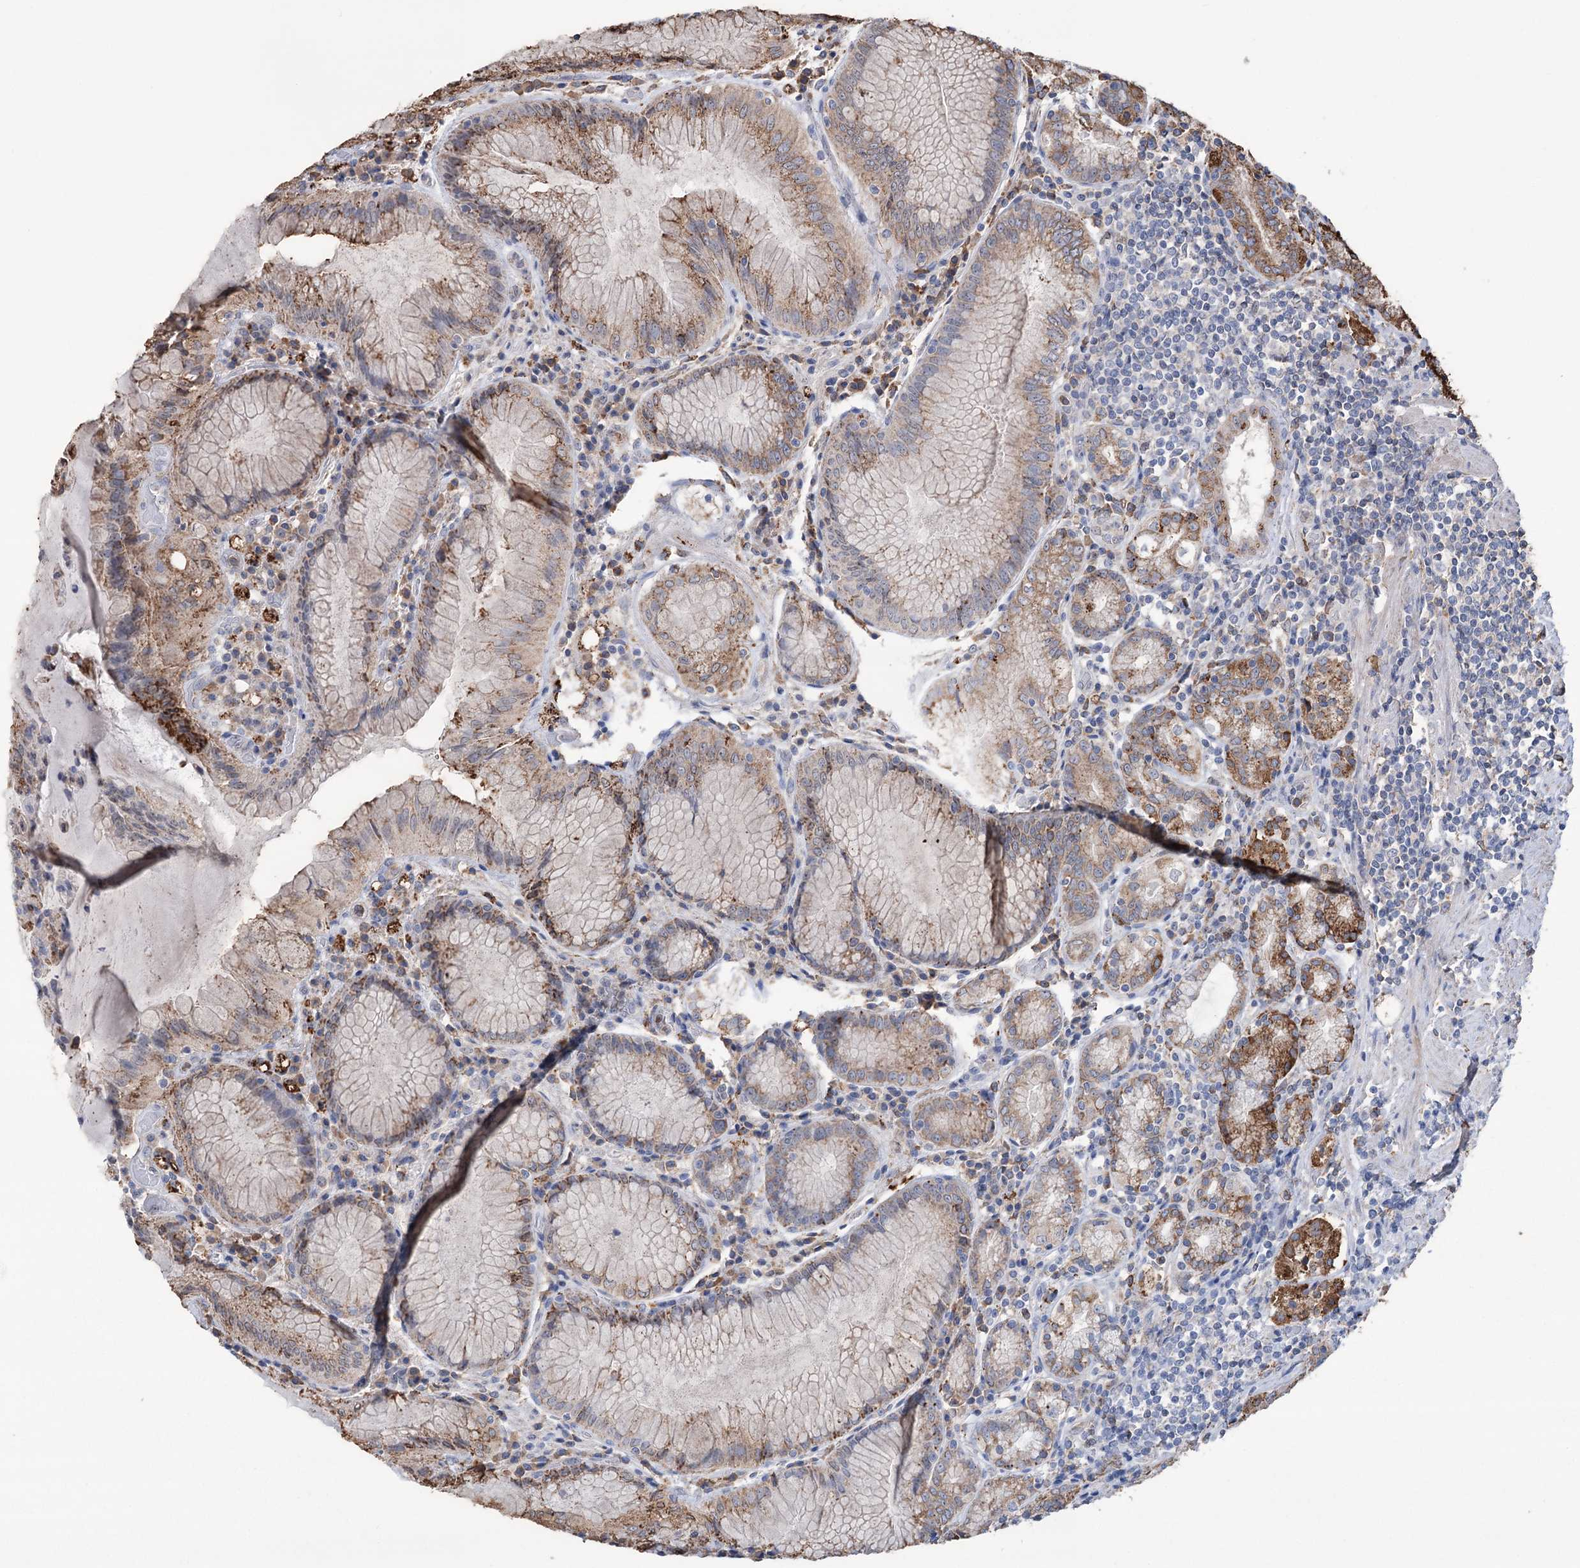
{"staining": {"intensity": "strong", "quantity": "25%-75%", "location": "cytoplasmic/membranous"}, "tissue": "stomach", "cell_type": "Glandular cells", "image_type": "normal", "snomed": [{"axis": "morphology", "description": "Normal tissue, NOS"}, {"axis": "topography", "description": "Stomach, upper"}, {"axis": "topography", "description": "Stomach, lower"}], "caption": "Stomach stained with IHC demonstrates strong cytoplasmic/membranous positivity in about 25%-75% of glandular cells.", "gene": "TRIM71", "patient": {"sex": "female", "age": 76}}